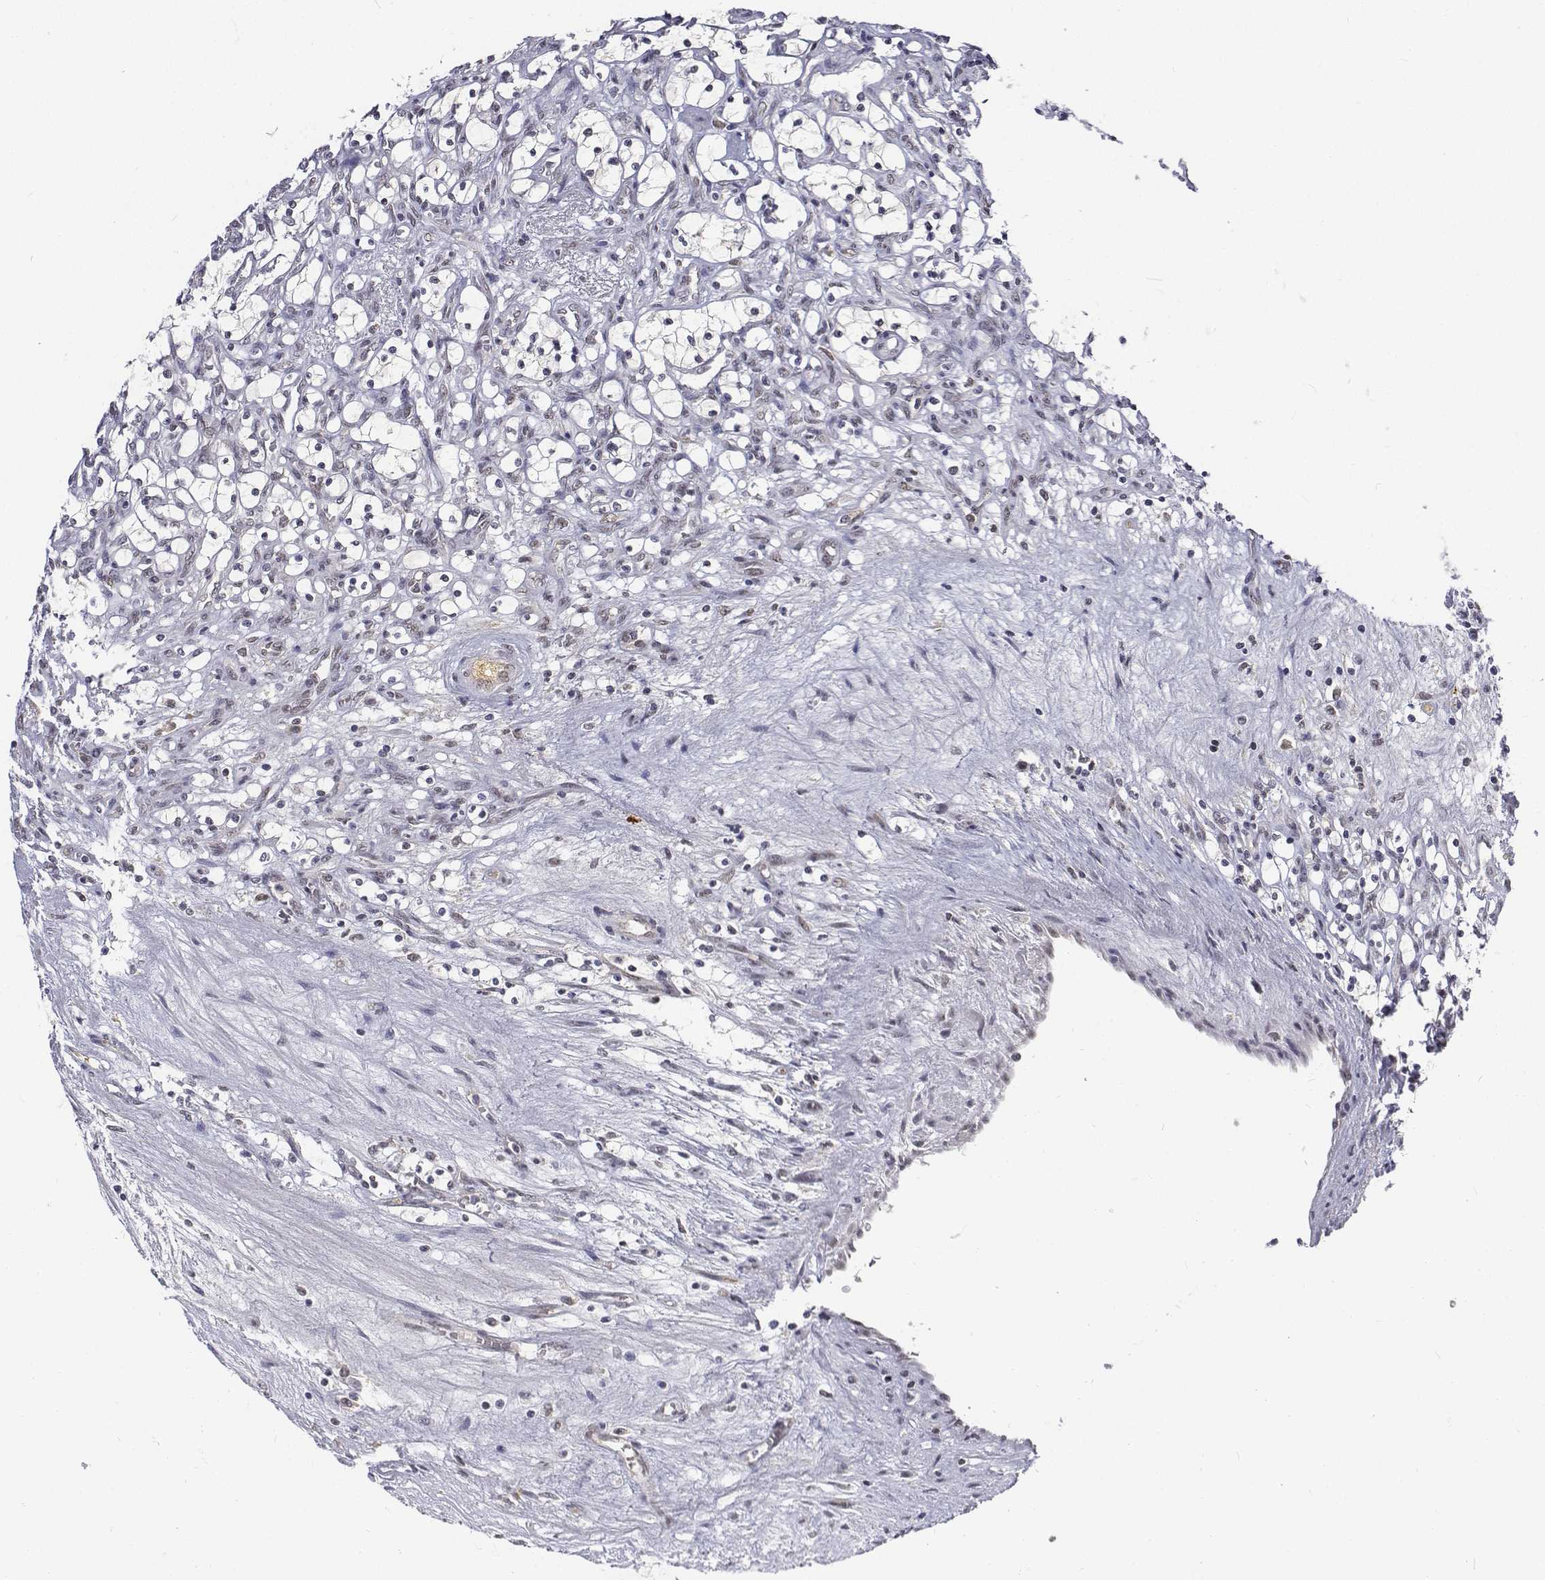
{"staining": {"intensity": "negative", "quantity": "none", "location": "none"}, "tissue": "renal cancer", "cell_type": "Tumor cells", "image_type": "cancer", "snomed": [{"axis": "morphology", "description": "Adenocarcinoma, NOS"}, {"axis": "topography", "description": "Kidney"}], "caption": "High power microscopy histopathology image of an immunohistochemistry micrograph of adenocarcinoma (renal), revealing no significant expression in tumor cells.", "gene": "ATRX", "patient": {"sex": "female", "age": 69}}